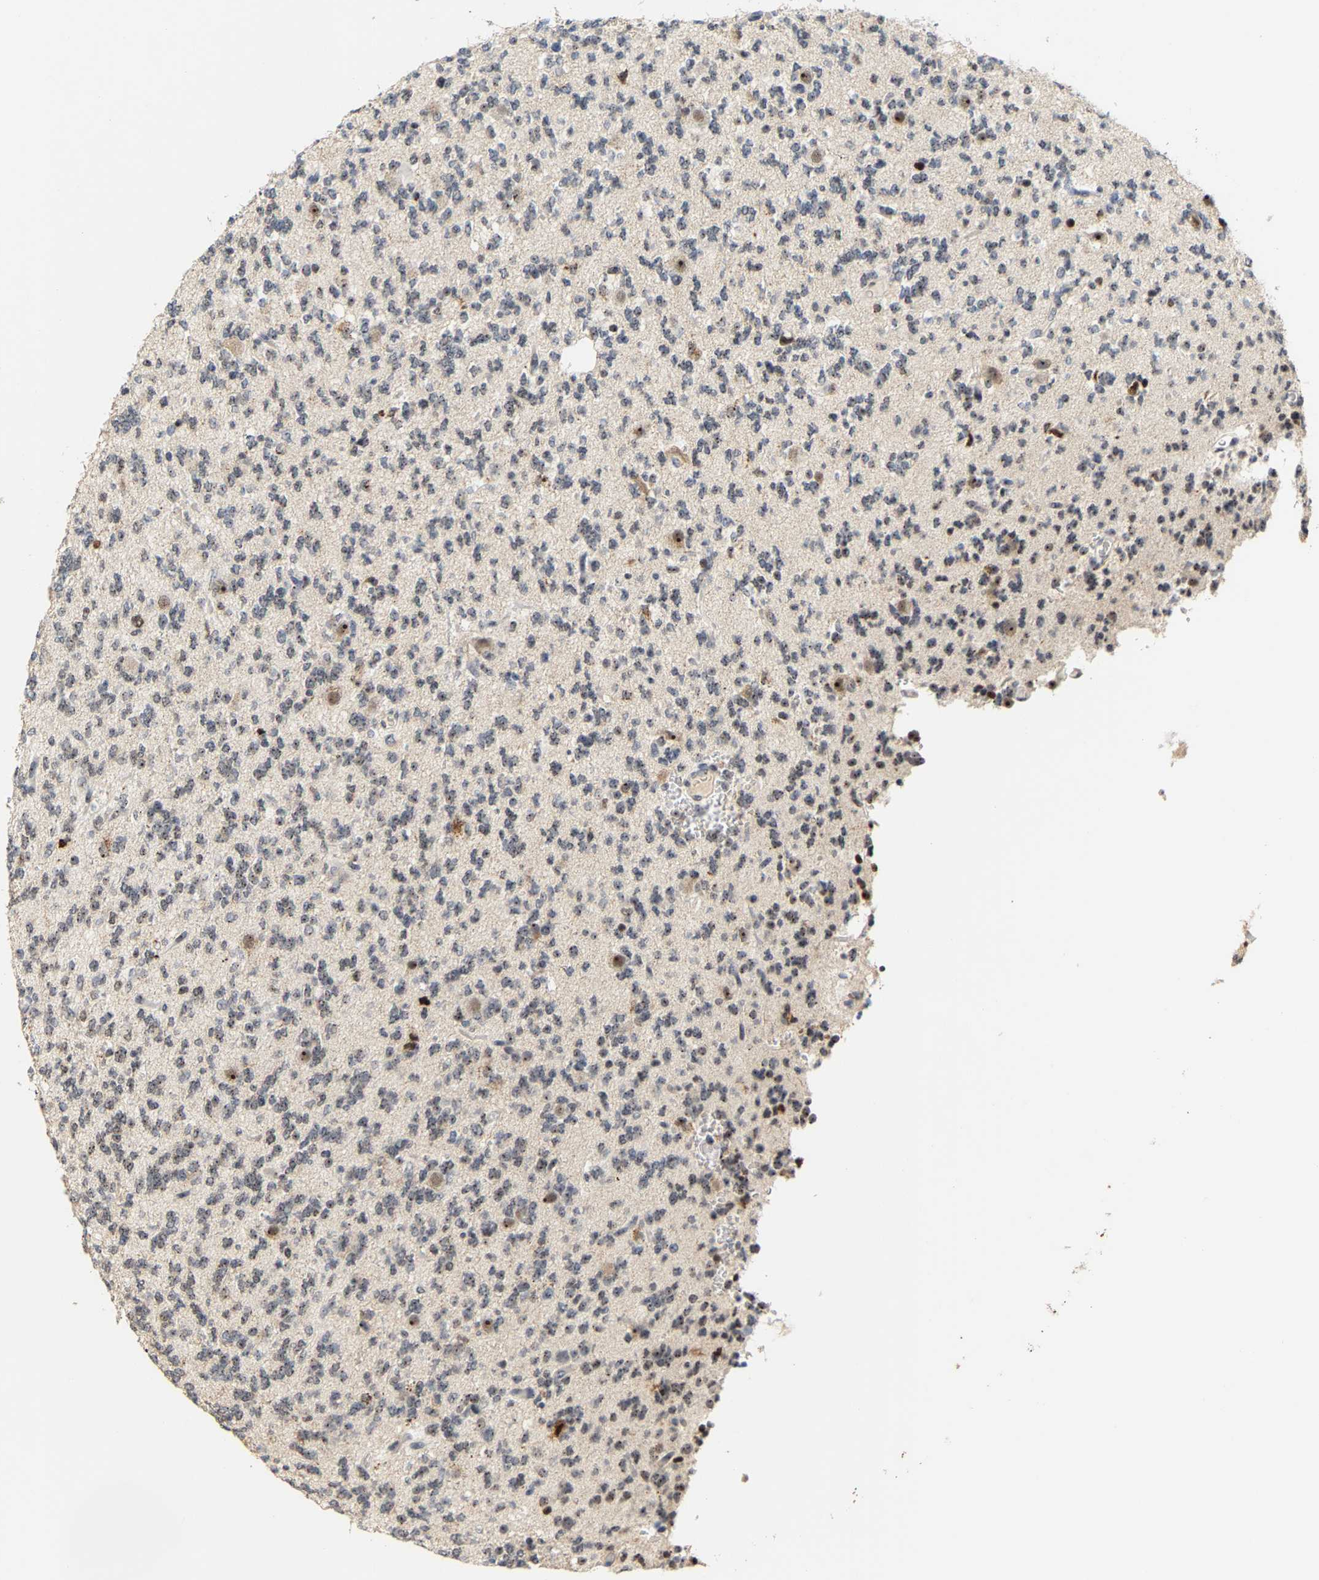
{"staining": {"intensity": "moderate", "quantity": "<25%", "location": "nuclear"}, "tissue": "glioma", "cell_type": "Tumor cells", "image_type": "cancer", "snomed": [{"axis": "morphology", "description": "Glioma, malignant, Low grade"}, {"axis": "topography", "description": "Brain"}], "caption": "A brown stain shows moderate nuclear positivity of a protein in human malignant low-grade glioma tumor cells.", "gene": "NOP58", "patient": {"sex": "male", "age": 38}}